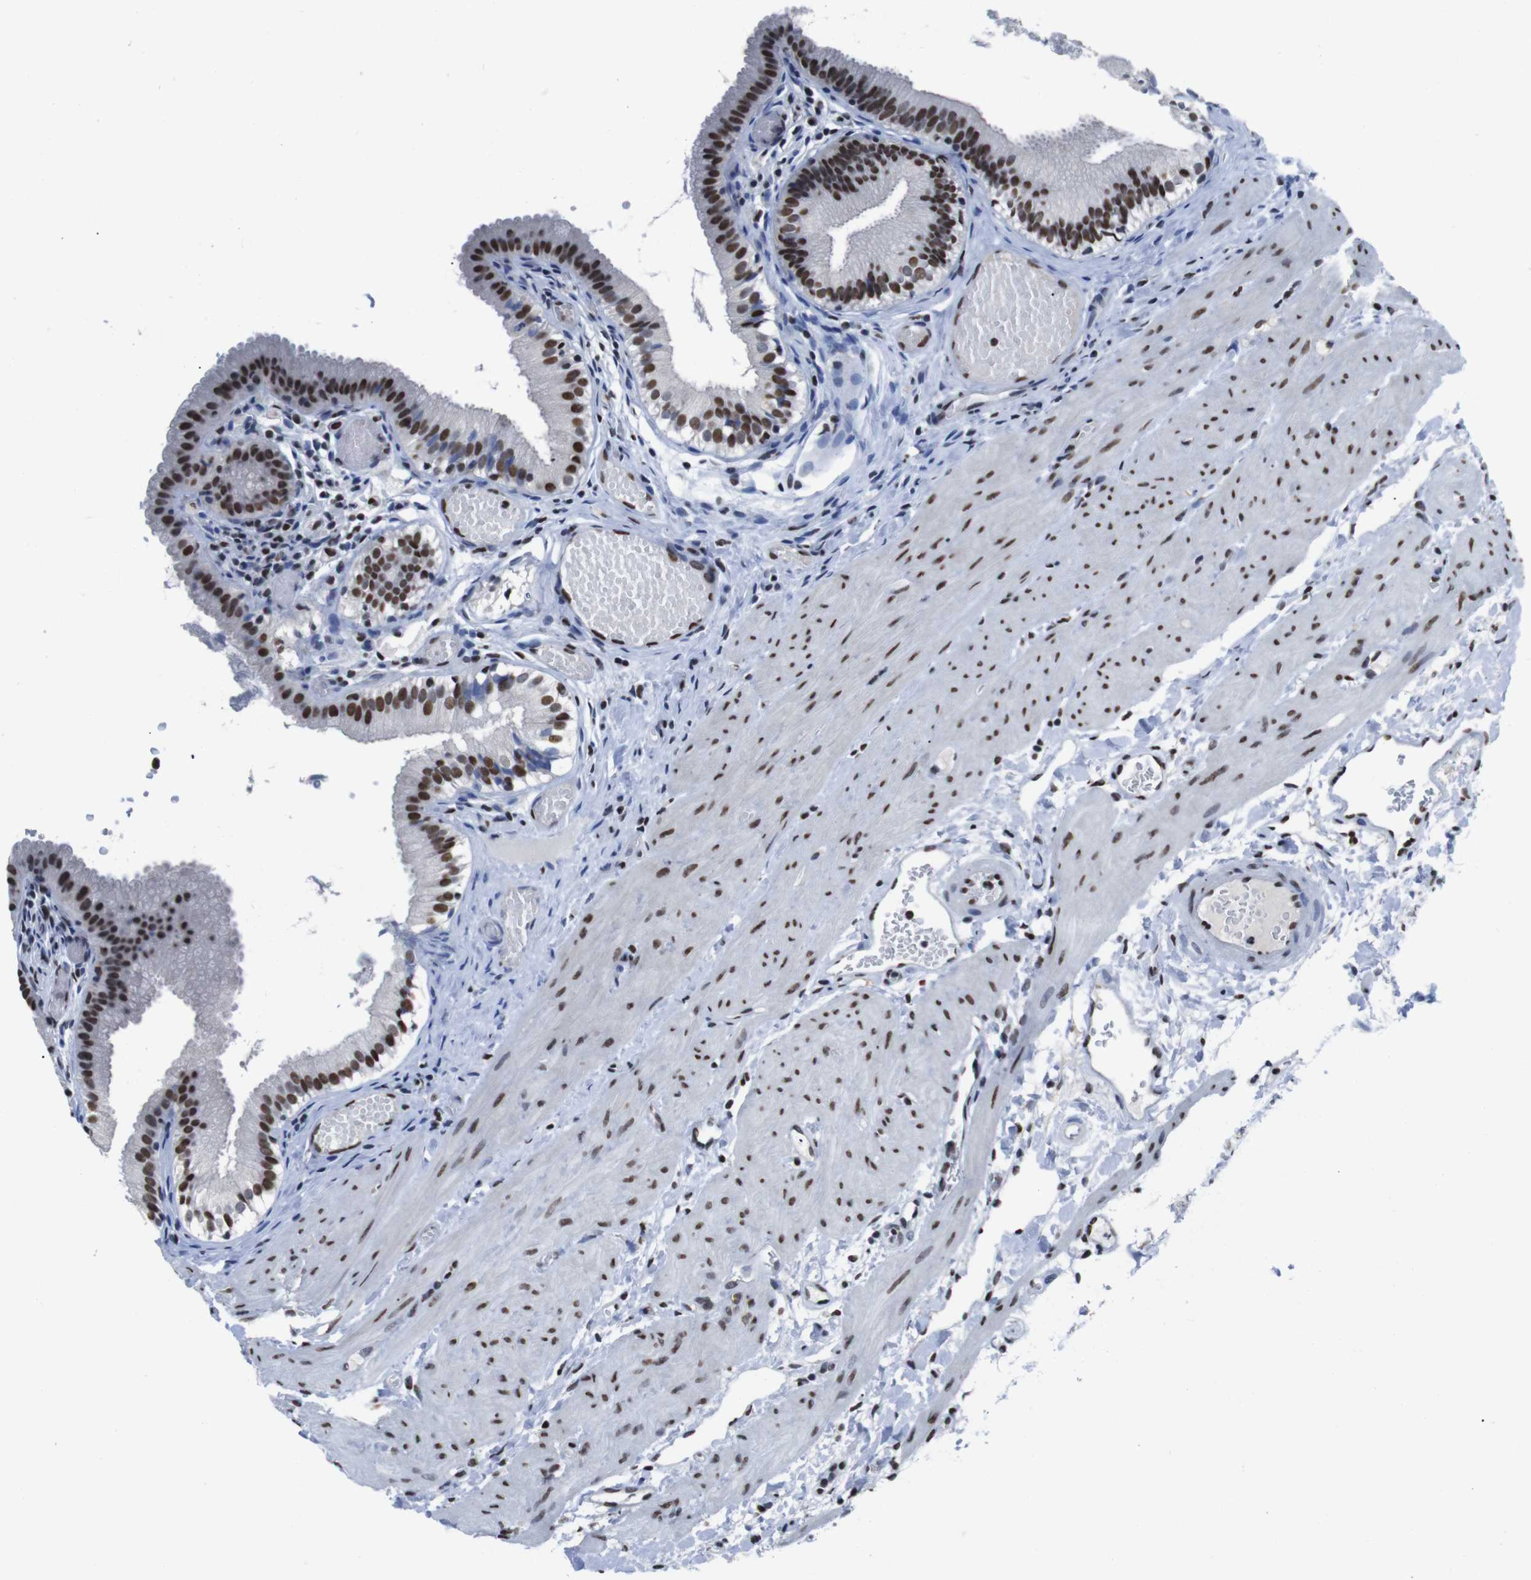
{"staining": {"intensity": "strong", "quantity": ">75%", "location": "nuclear"}, "tissue": "gallbladder", "cell_type": "Glandular cells", "image_type": "normal", "snomed": [{"axis": "morphology", "description": "Normal tissue, NOS"}, {"axis": "topography", "description": "Gallbladder"}], "caption": "Immunohistochemical staining of unremarkable human gallbladder demonstrates strong nuclear protein staining in about >75% of glandular cells. (DAB = brown stain, brightfield microscopy at high magnification).", "gene": "PIP4P2", "patient": {"sex": "female", "age": 26}}